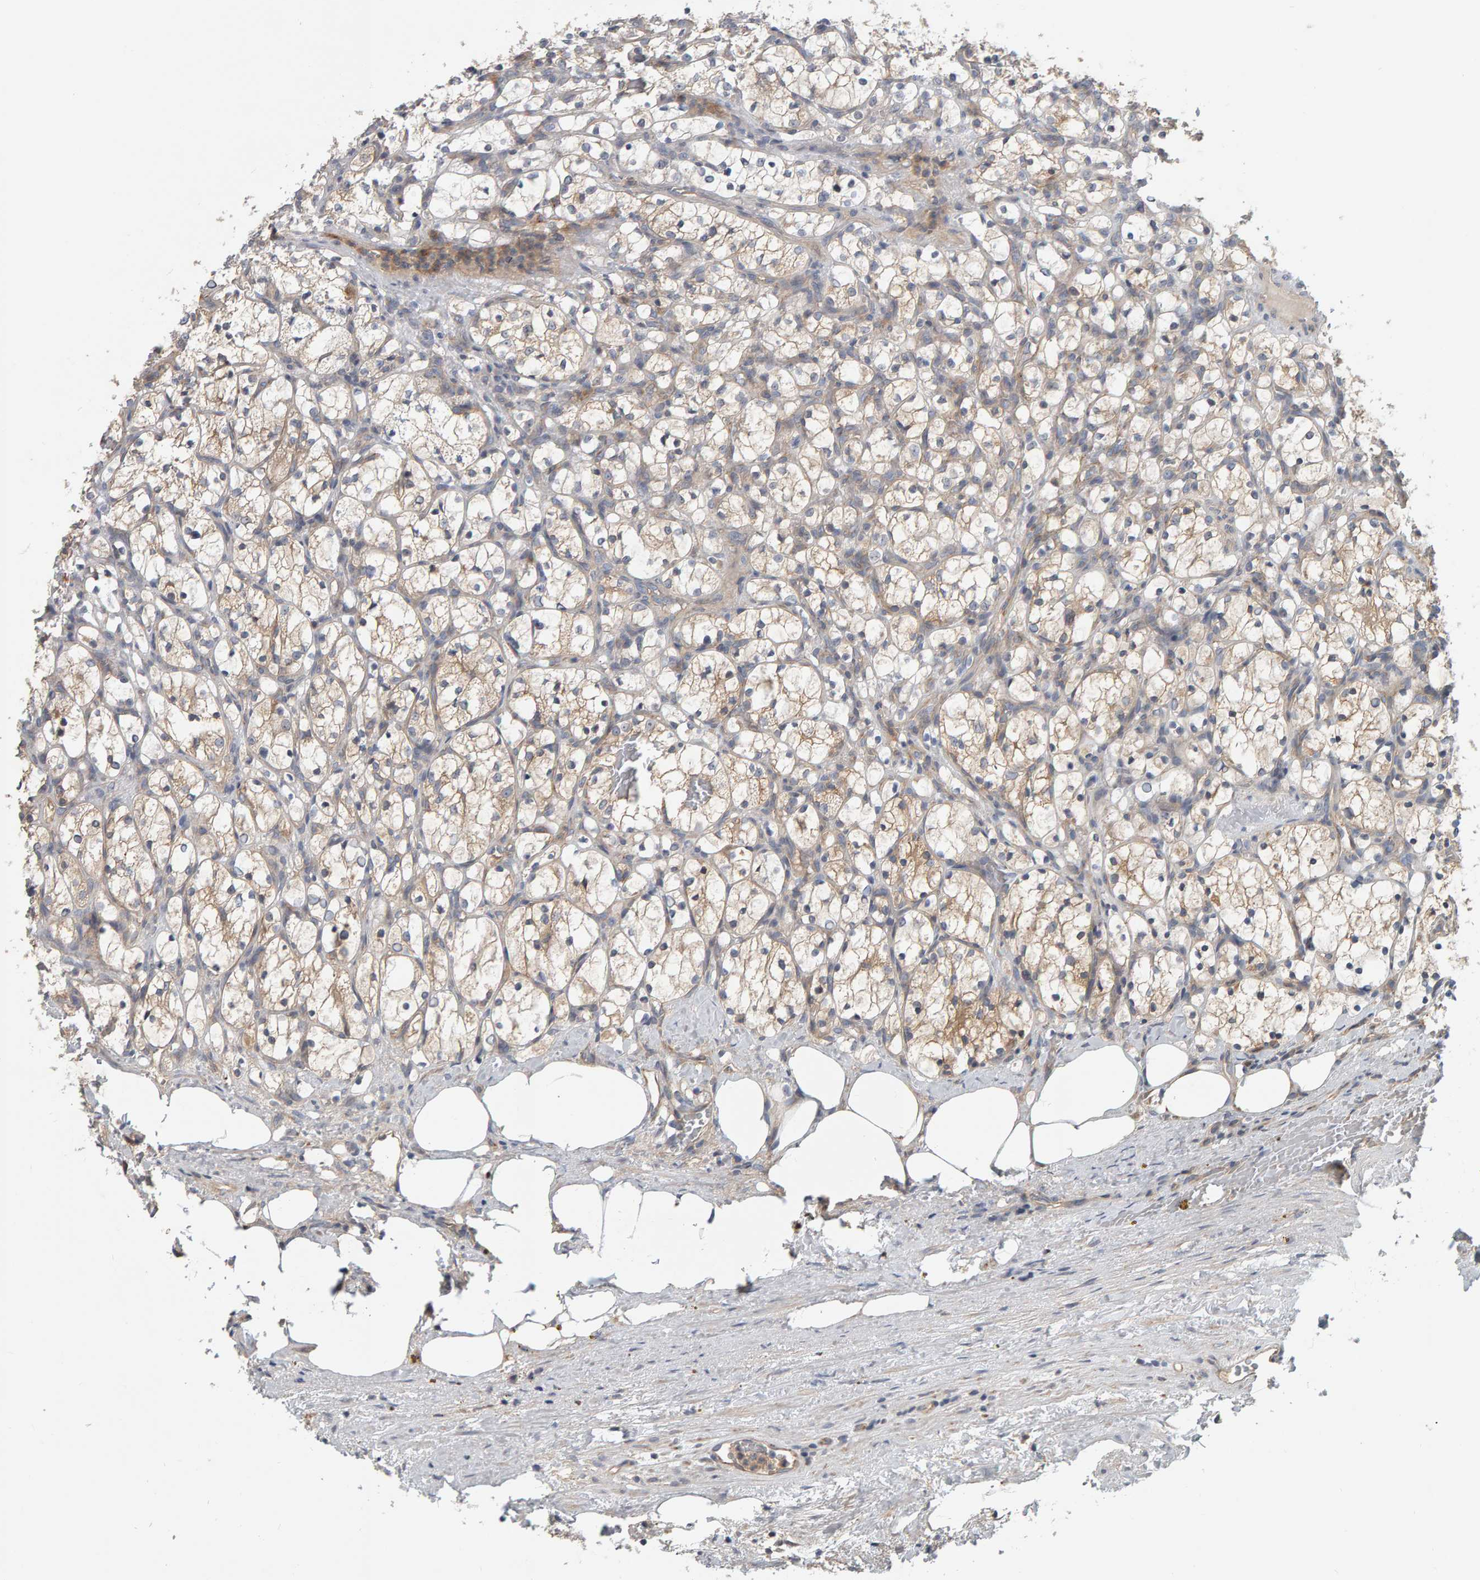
{"staining": {"intensity": "weak", "quantity": "25%-75%", "location": "cytoplasmic/membranous"}, "tissue": "renal cancer", "cell_type": "Tumor cells", "image_type": "cancer", "snomed": [{"axis": "morphology", "description": "Adenocarcinoma, NOS"}, {"axis": "topography", "description": "Kidney"}], "caption": "Immunohistochemistry (IHC) (DAB) staining of adenocarcinoma (renal) exhibits weak cytoplasmic/membranous protein expression in about 25%-75% of tumor cells.", "gene": "C9orf72", "patient": {"sex": "female", "age": 69}}